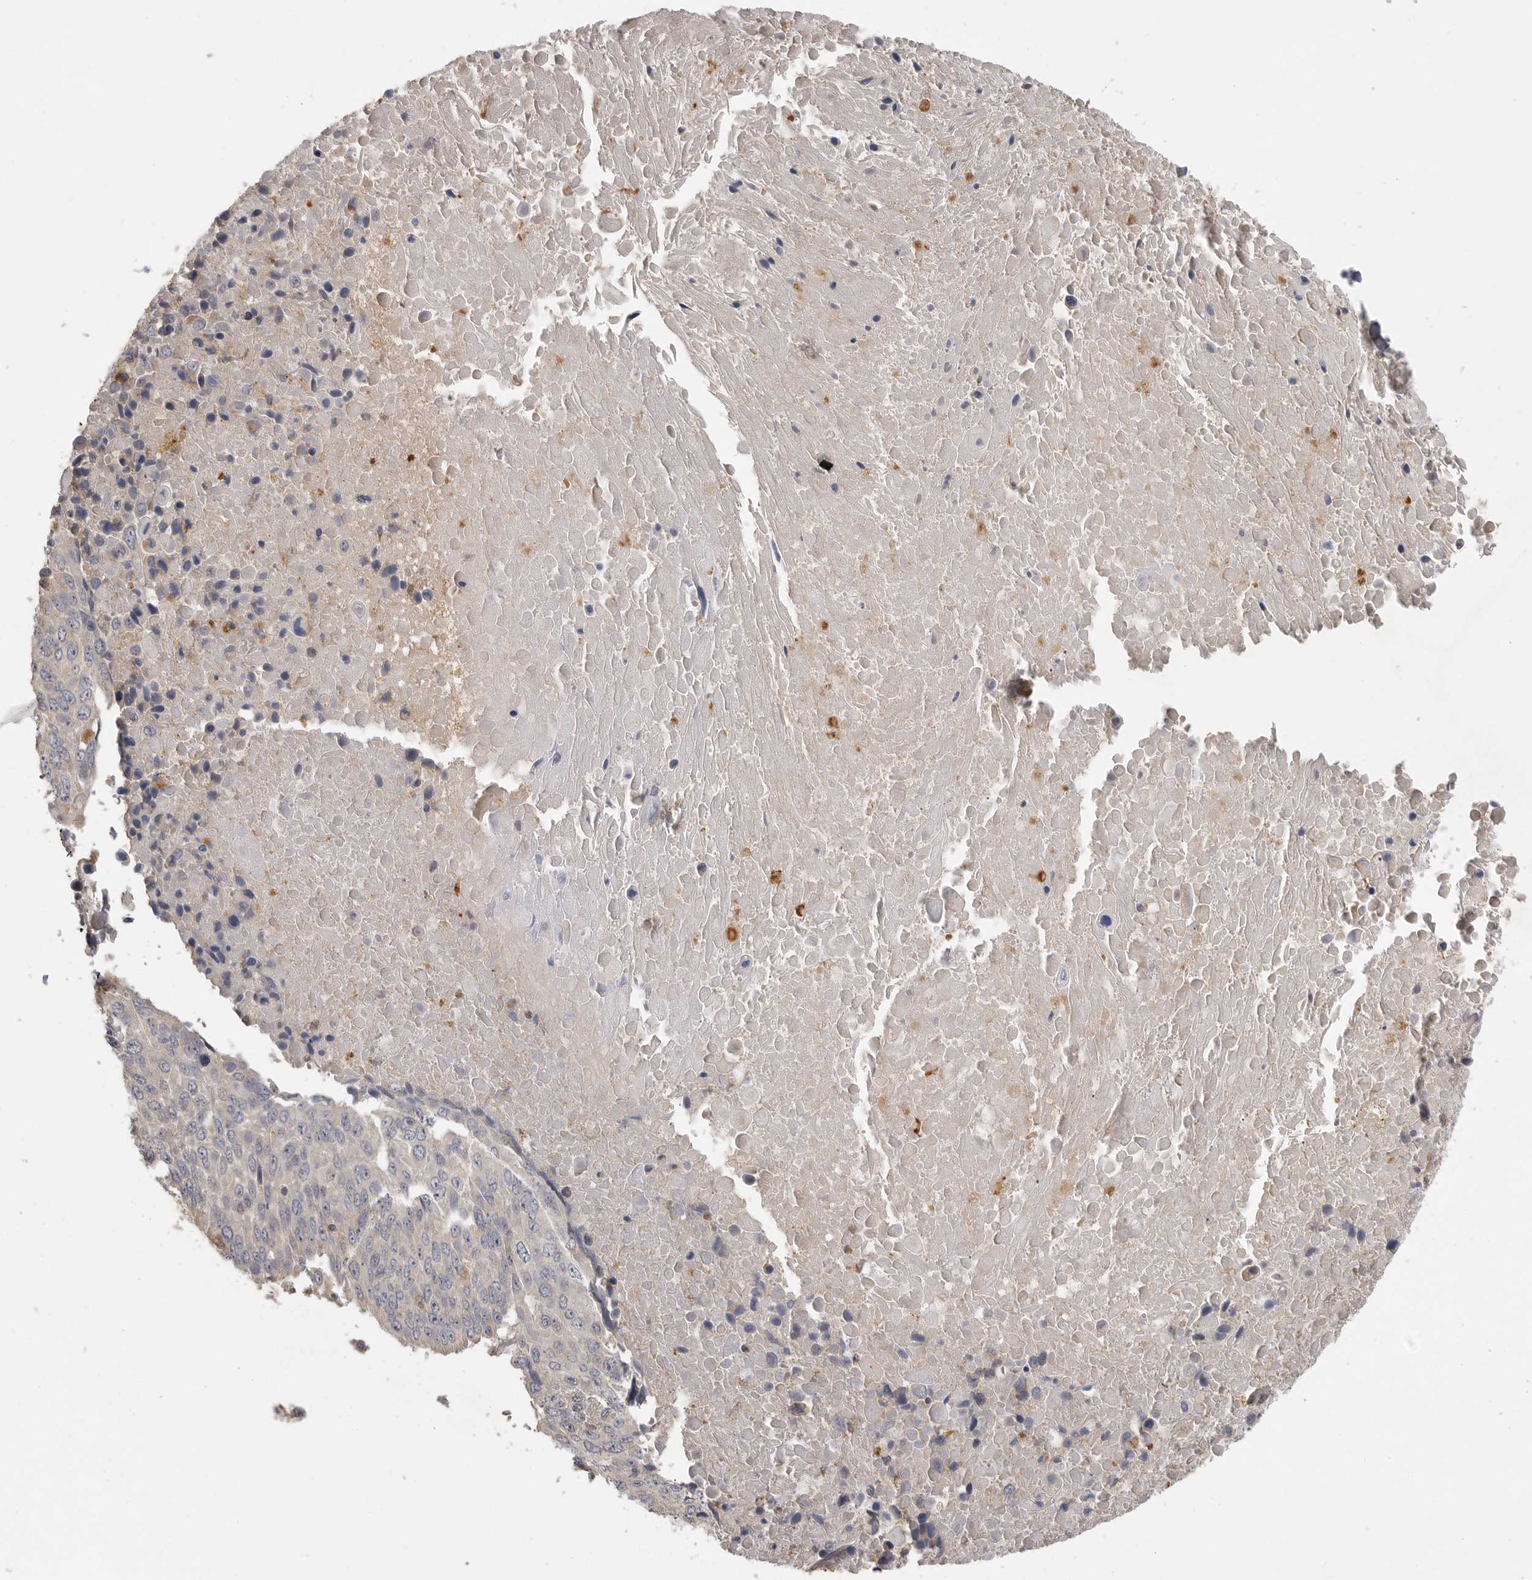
{"staining": {"intensity": "negative", "quantity": "none", "location": "none"}, "tissue": "lung cancer", "cell_type": "Tumor cells", "image_type": "cancer", "snomed": [{"axis": "morphology", "description": "Squamous cell carcinoma, NOS"}, {"axis": "topography", "description": "Lung"}], "caption": "IHC micrograph of neoplastic tissue: human squamous cell carcinoma (lung) stained with DAB shows no significant protein expression in tumor cells.", "gene": "ZNF232", "patient": {"sex": "male", "age": 66}}